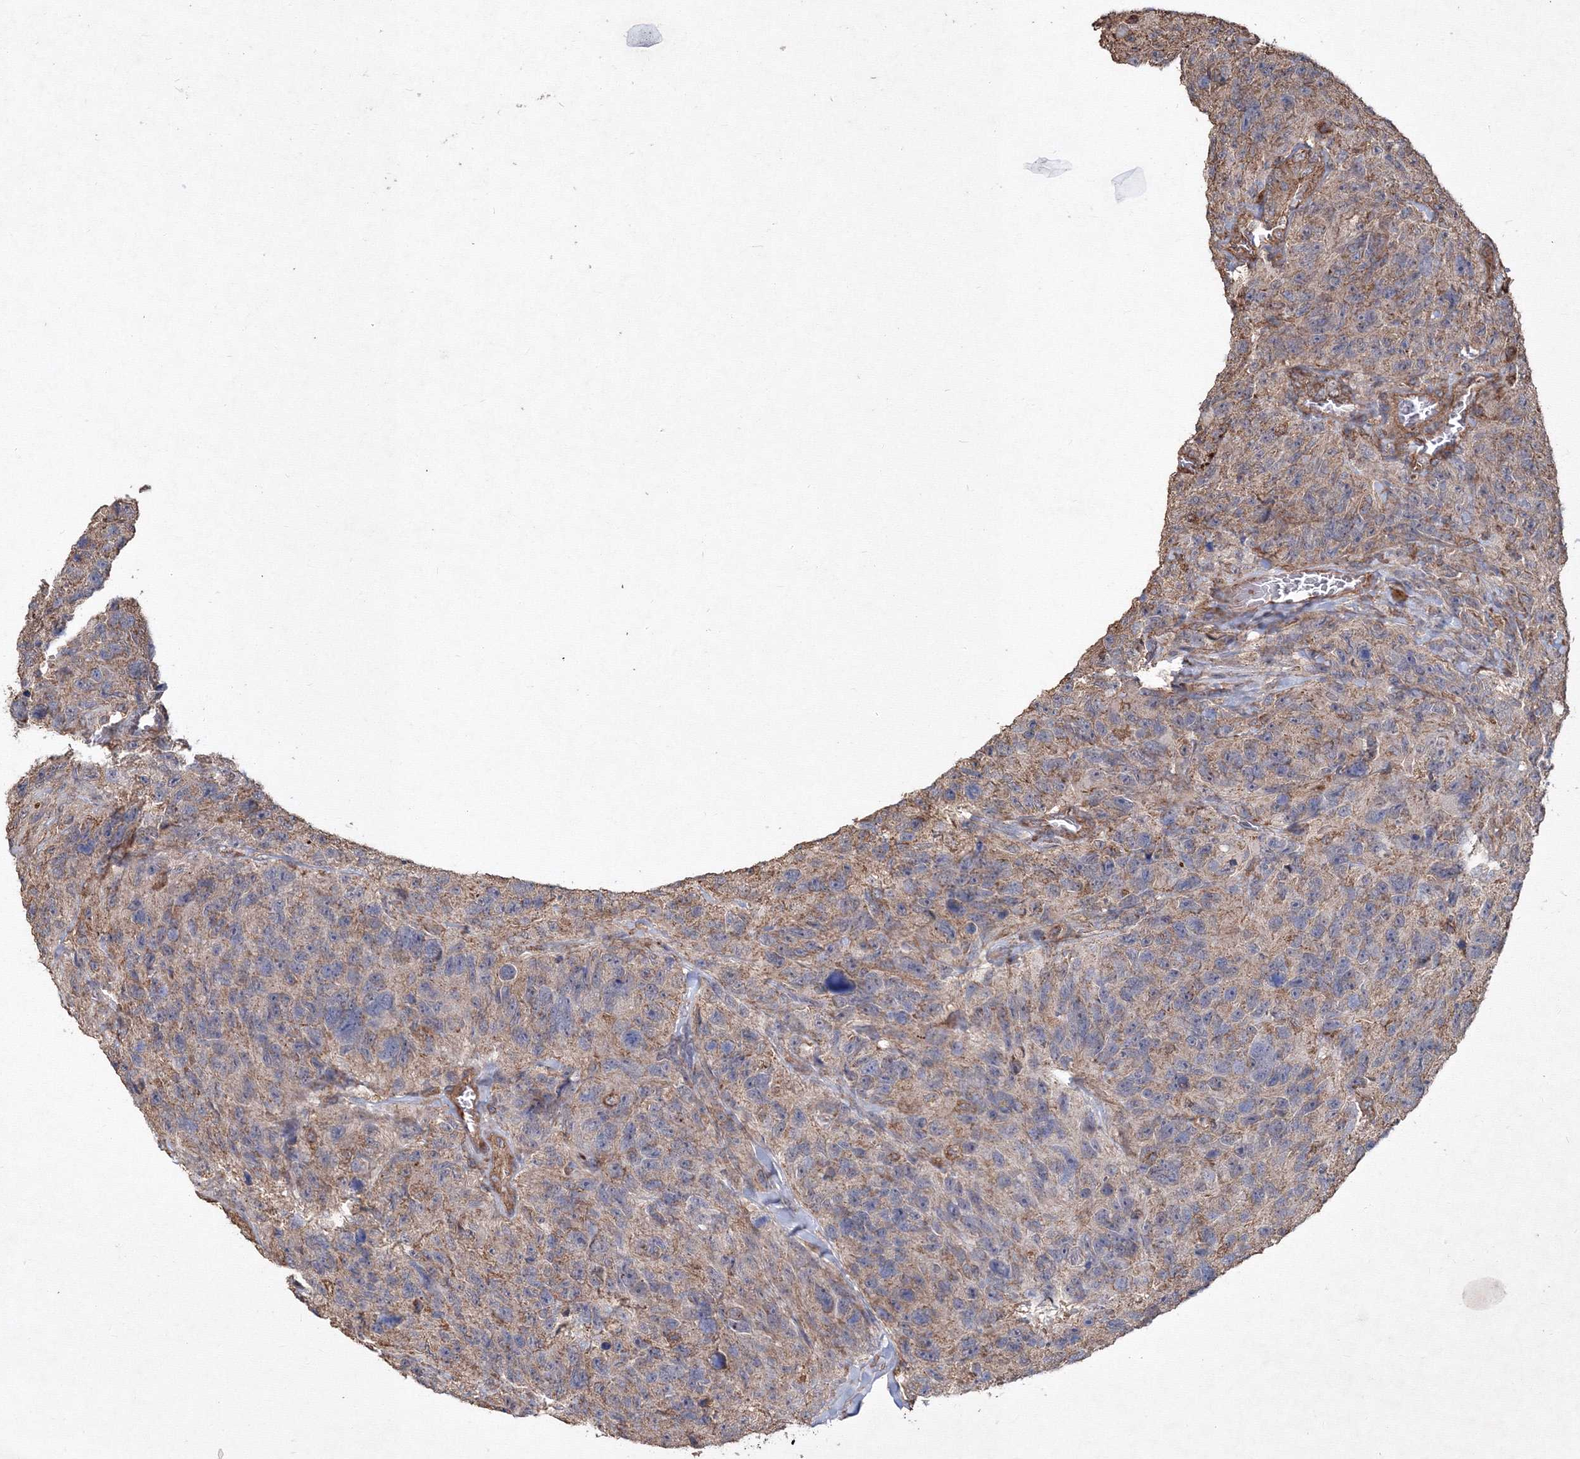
{"staining": {"intensity": "negative", "quantity": "none", "location": "none"}, "tissue": "glioma", "cell_type": "Tumor cells", "image_type": "cancer", "snomed": [{"axis": "morphology", "description": "Glioma, malignant, High grade"}, {"axis": "topography", "description": "Brain"}], "caption": "This image is of malignant glioma (high-grade) stained with immunohistochemistry to label a protein in brown with the nuclei are counter-stained blue. There is no expression in tumor cells.", "gene": "TMEM139", "patient": {"sex": "male", "age": 69}}